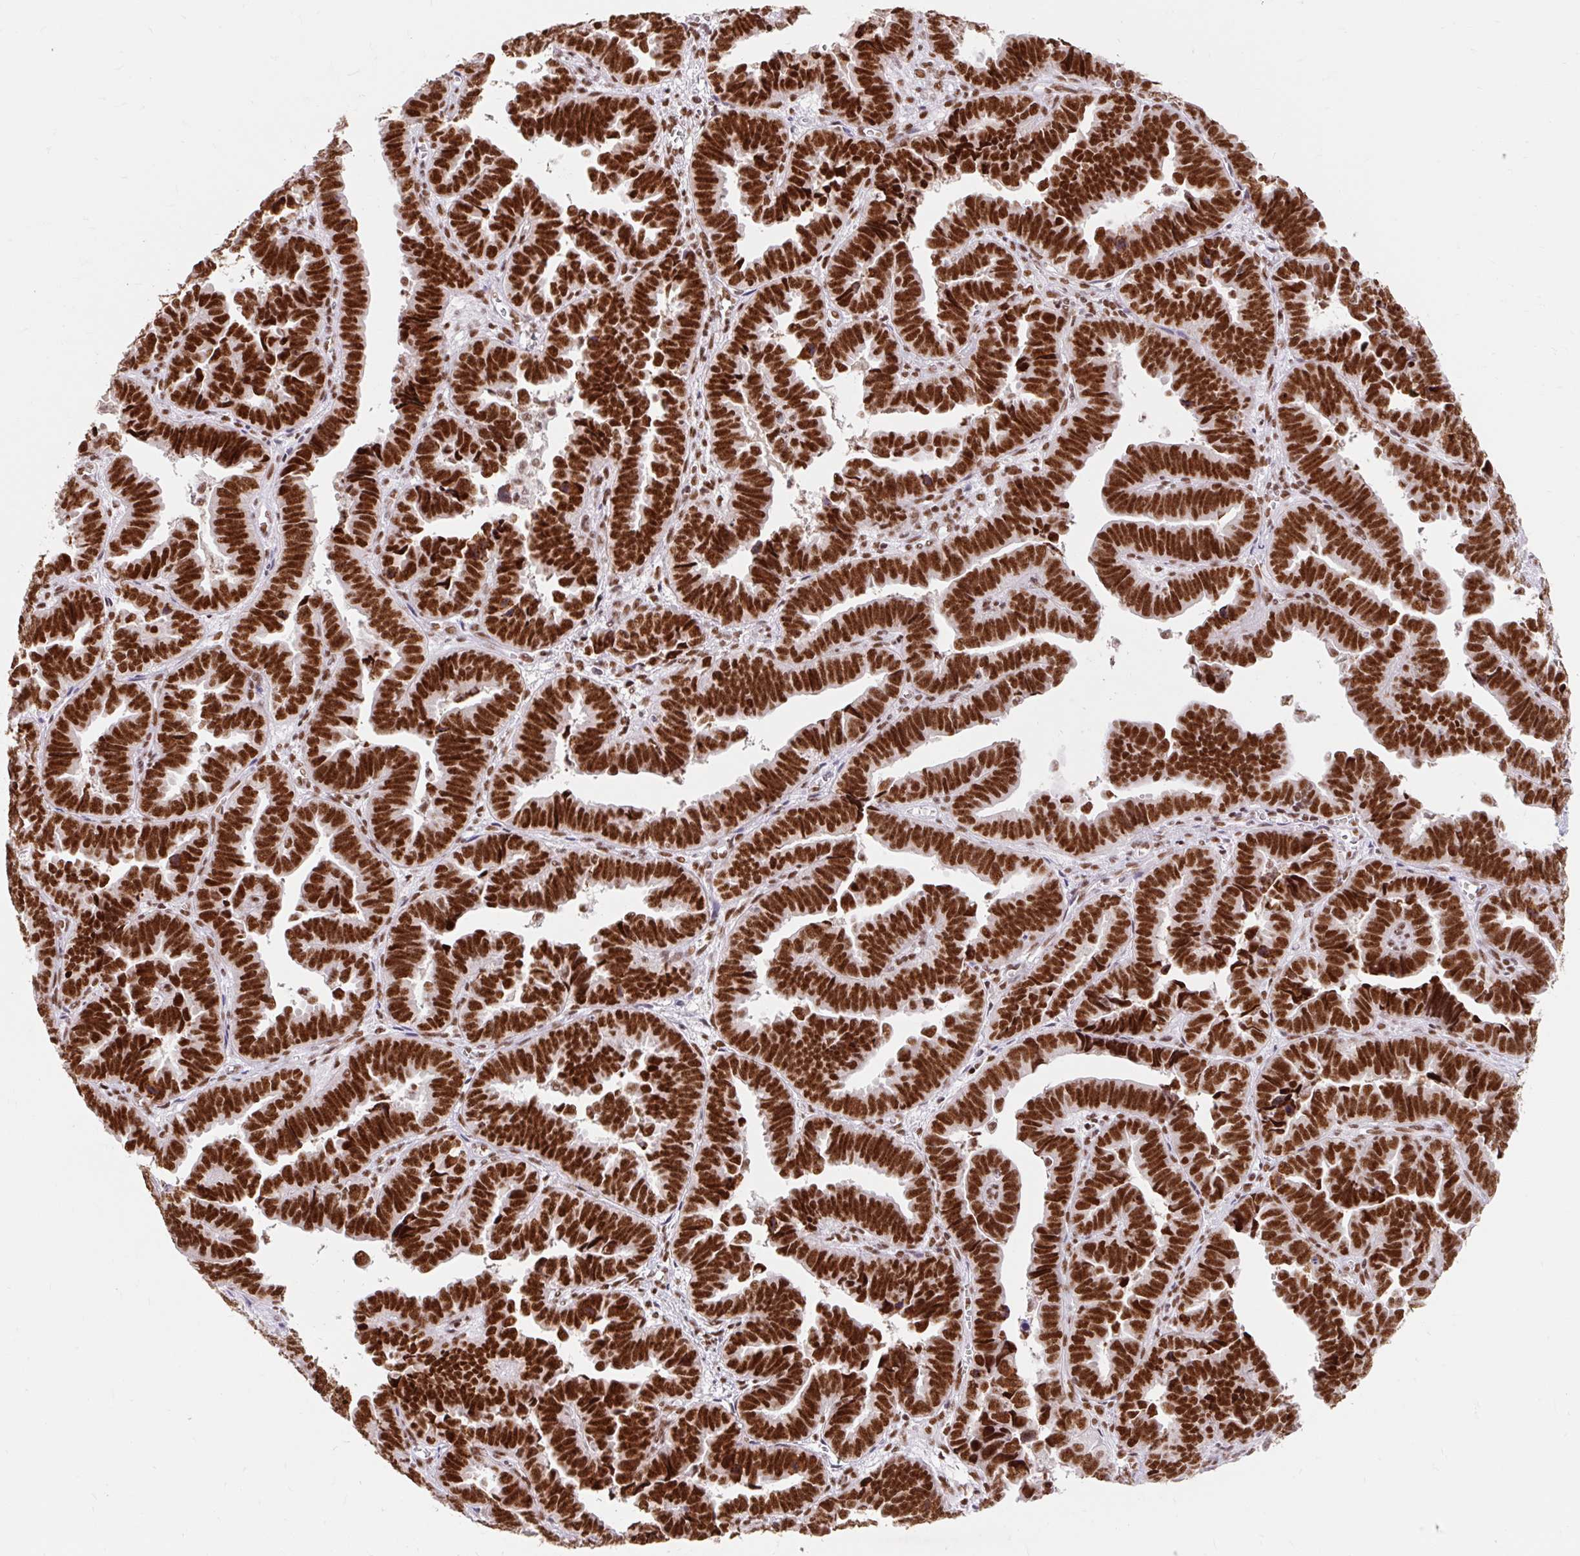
{"staining": {"intensity": "strong", "quantity": ">75%", "location": "nuclear"}, "tissue": "endometrial cancer", "cell_type": "Tumor cells", "image_type": "cancer", "snomed": [{"axis": "morphology", "description": "Adenocarcinoma, NOS"}, {"axis": "topography", "description": "Endometrium"}], "caption": "A high amount of strong nuclear positivity is identified in about >75% of tumor cells in endometrial cancer tissue.", "gene": "SRSF10", "patient": {"sex": "female", "age": 75}}